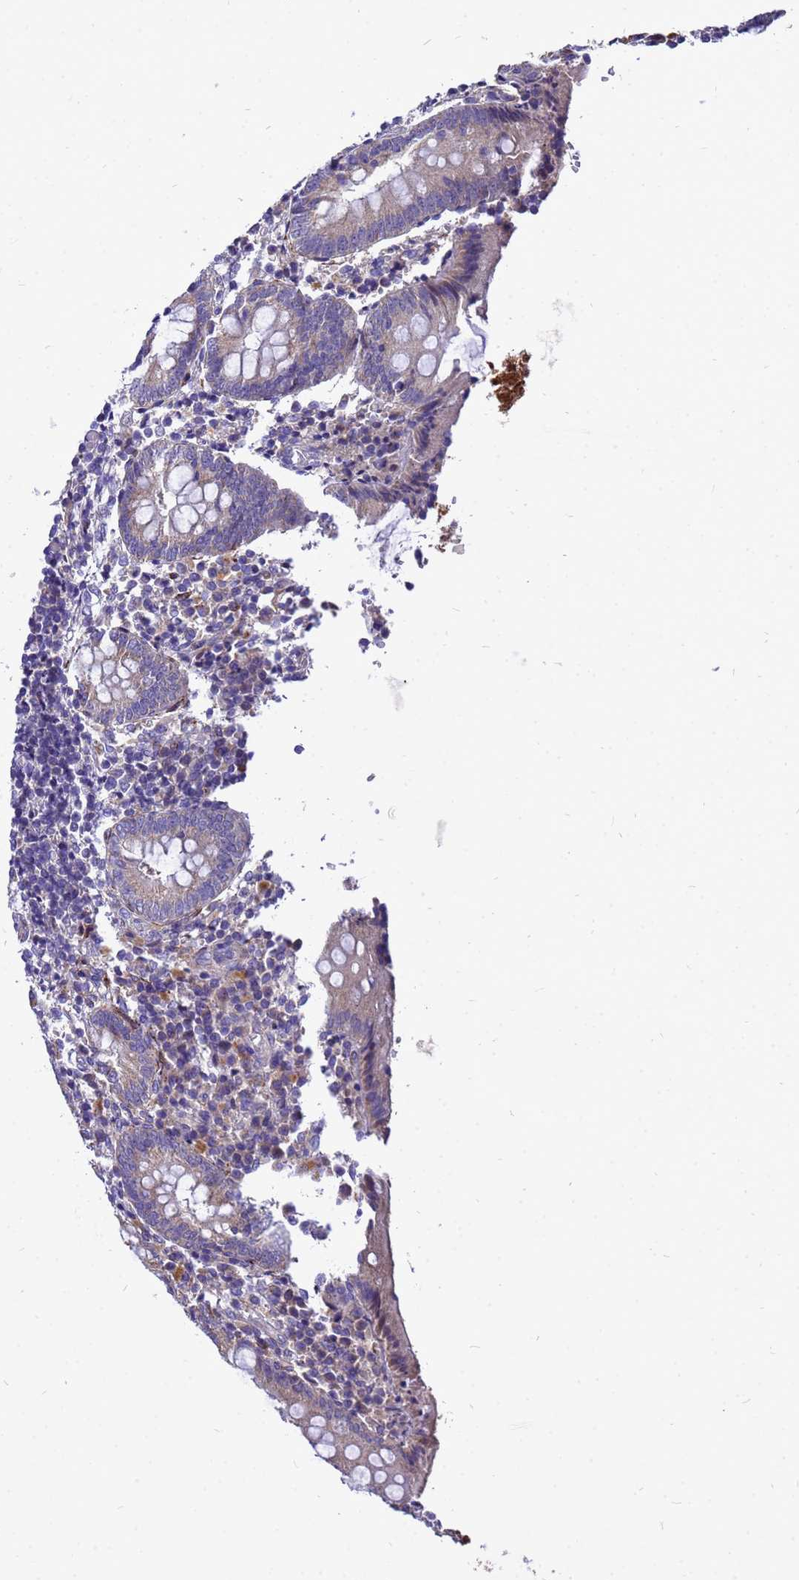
{"staining": {"intensity": "weak", "quantity": "<25%", "location": "cytoplasmic/membranous"}, "tissue": "appendix", "cell_type": "Glandular cells", "image_type": "normal", "snomed": [{"axis": "morphology", "description": "Normal tissue, NOS"}, {"axis": "topography", "description": "Appendix"}], "caption": "This is an immunohistochemistry (IHC) histopathology image of normal human appendix. There is no positivity in glandular cells.", "gene": "POP7", "patient": {"sex": "female", "age": 17}}